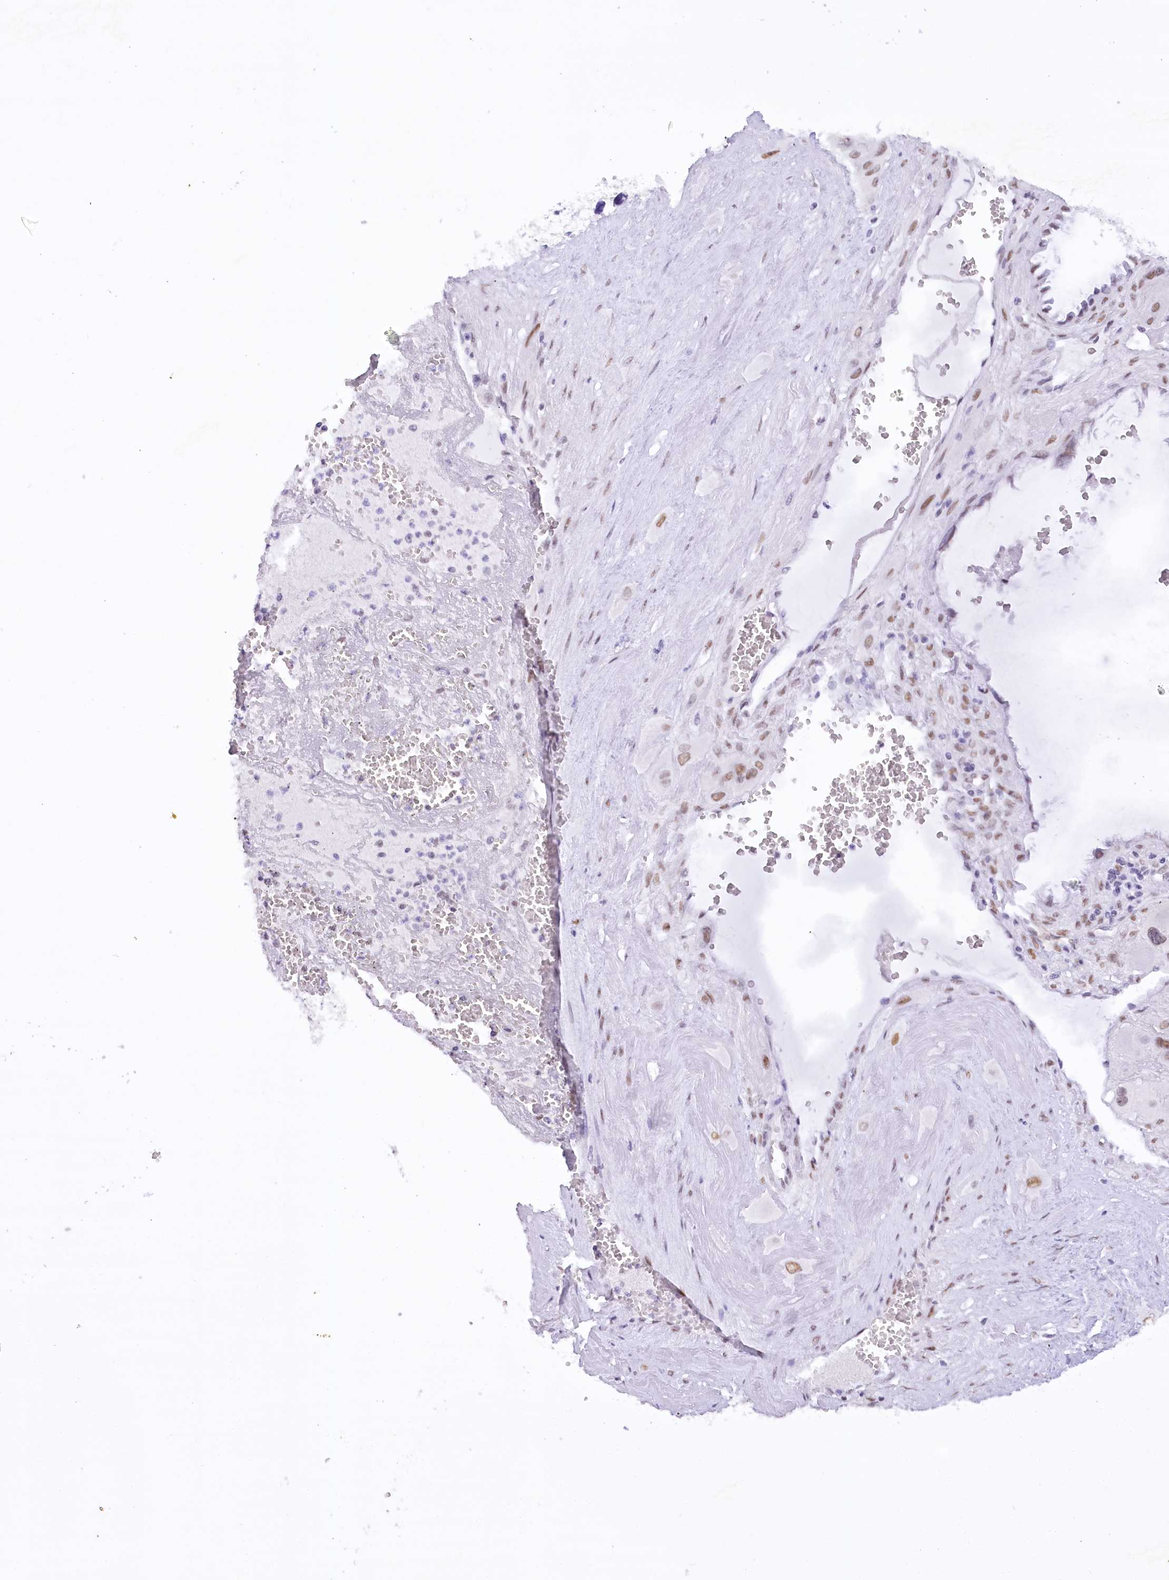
{"staining": {"intensity": "weak", "quantity": "<25%", "location": "nuclear"}, "tissue": "cervical cancer", "cell_type": "Tumor cells", "image_type": "cancer", "snomed": [{"axis": "morphology", "description": "Squamous cell carcinoma, NOS"}, {"axis": "topography", "description": "Cervix"}], "caption": "Immunohistochemistry (IHC) of human squamous cell carcinoma (cervical) exhibits no positivity in tumor cells.", "gene": "HNRNPA0", "patient": {"sex": "female", "age": 34}}